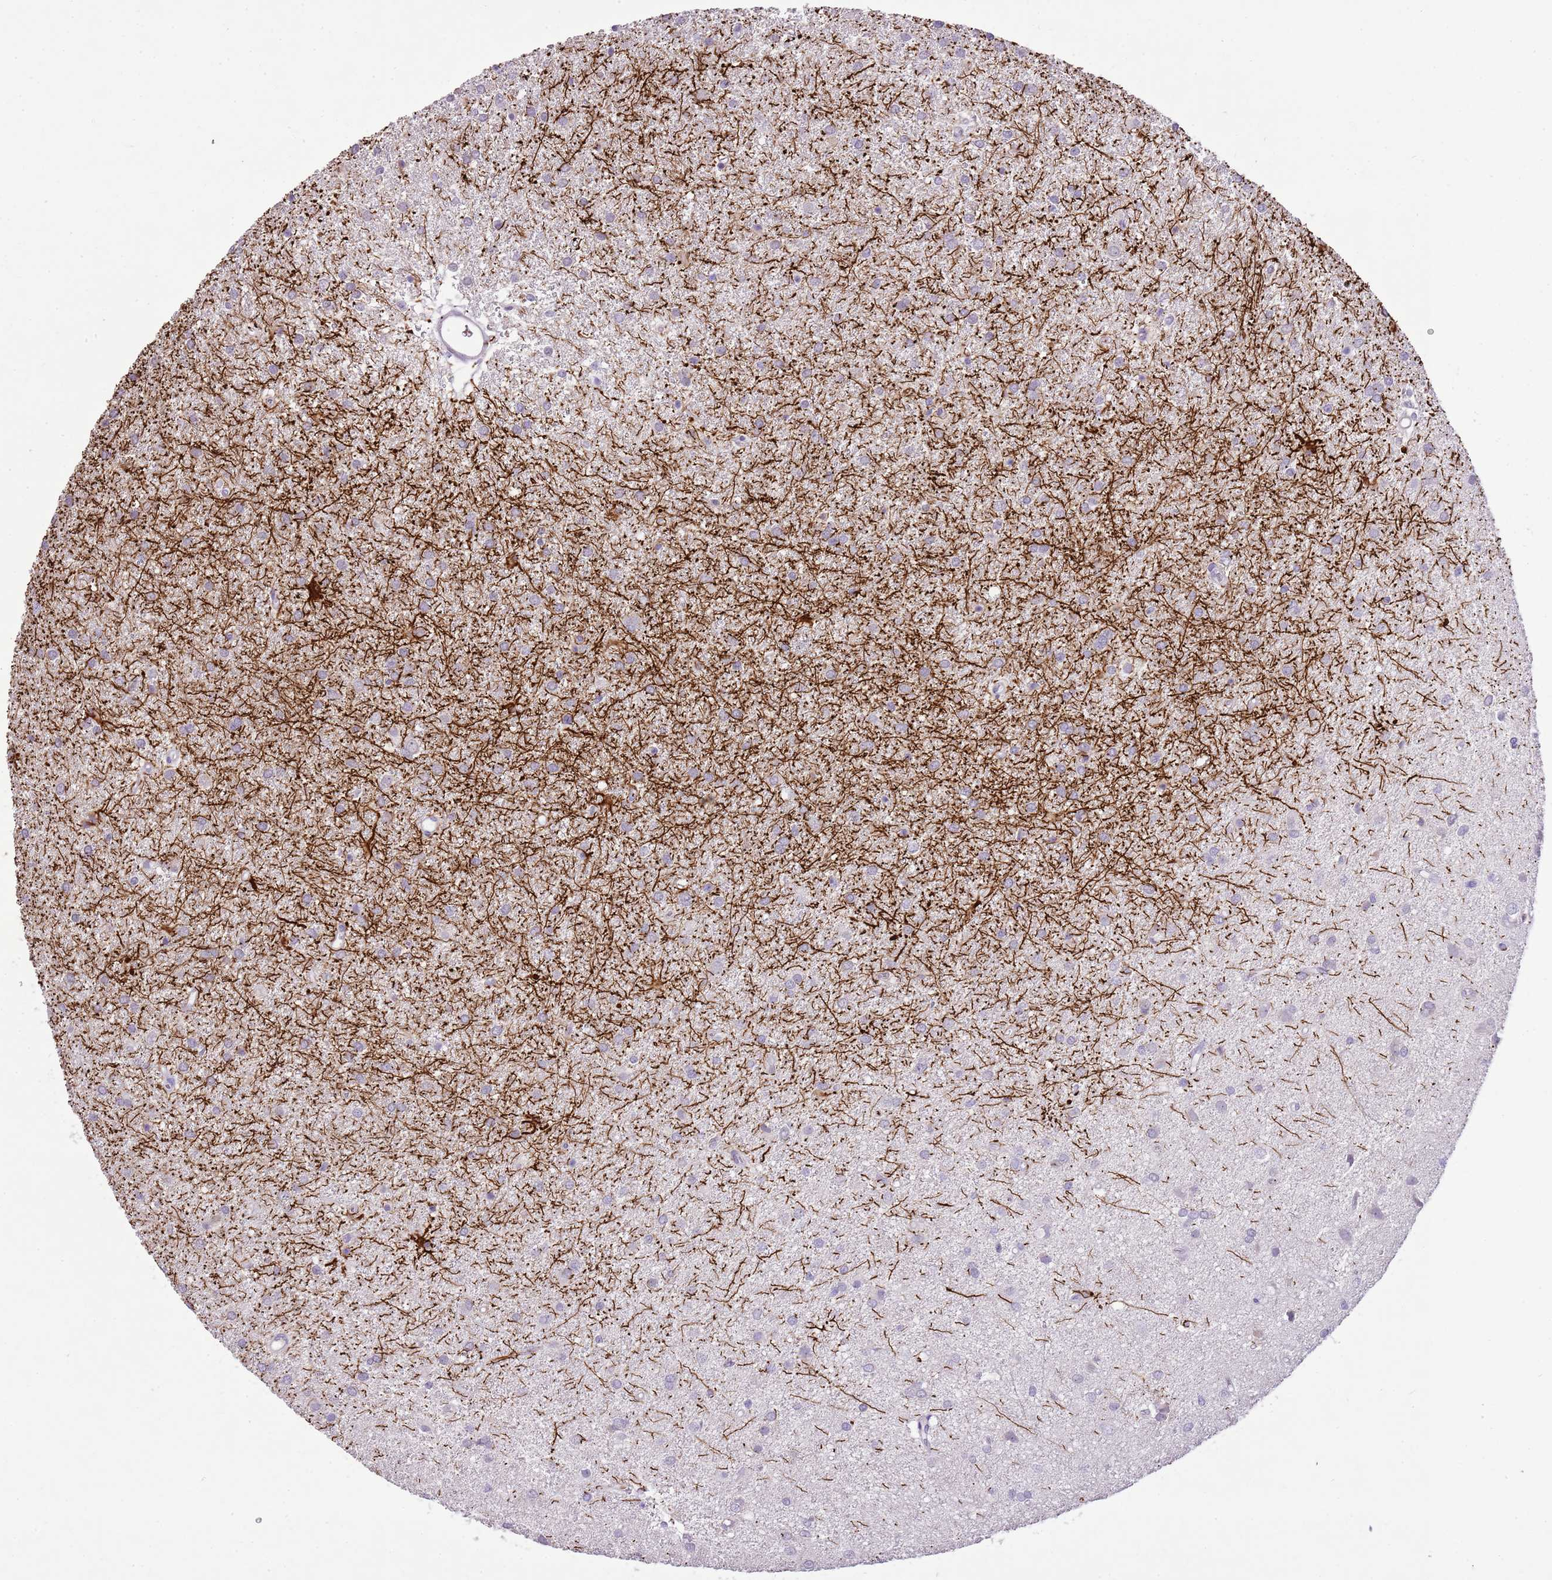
{"staining": {"intensity": "negative", "quantity": "none", "location": "none"}, "tissue": "glioma", "cell_type": "Tumor cells", "image_type": "cancer", "snomed": [{"axis": "morphology", "description": "Glioma, malignant, High grade"}, {"axis": "topography", "description": "Brain"}], "caption": "Immunohistochemistry (IHC) histopathology image of neoplastic tissue: high-grade glioma (malignant) stained with DAB (3,3'-diaminobenzidine) demonstrates no significant protein expression in tumor cells.", "gene": "XPO7", "patient": {"sex": "female", "age": 50}}